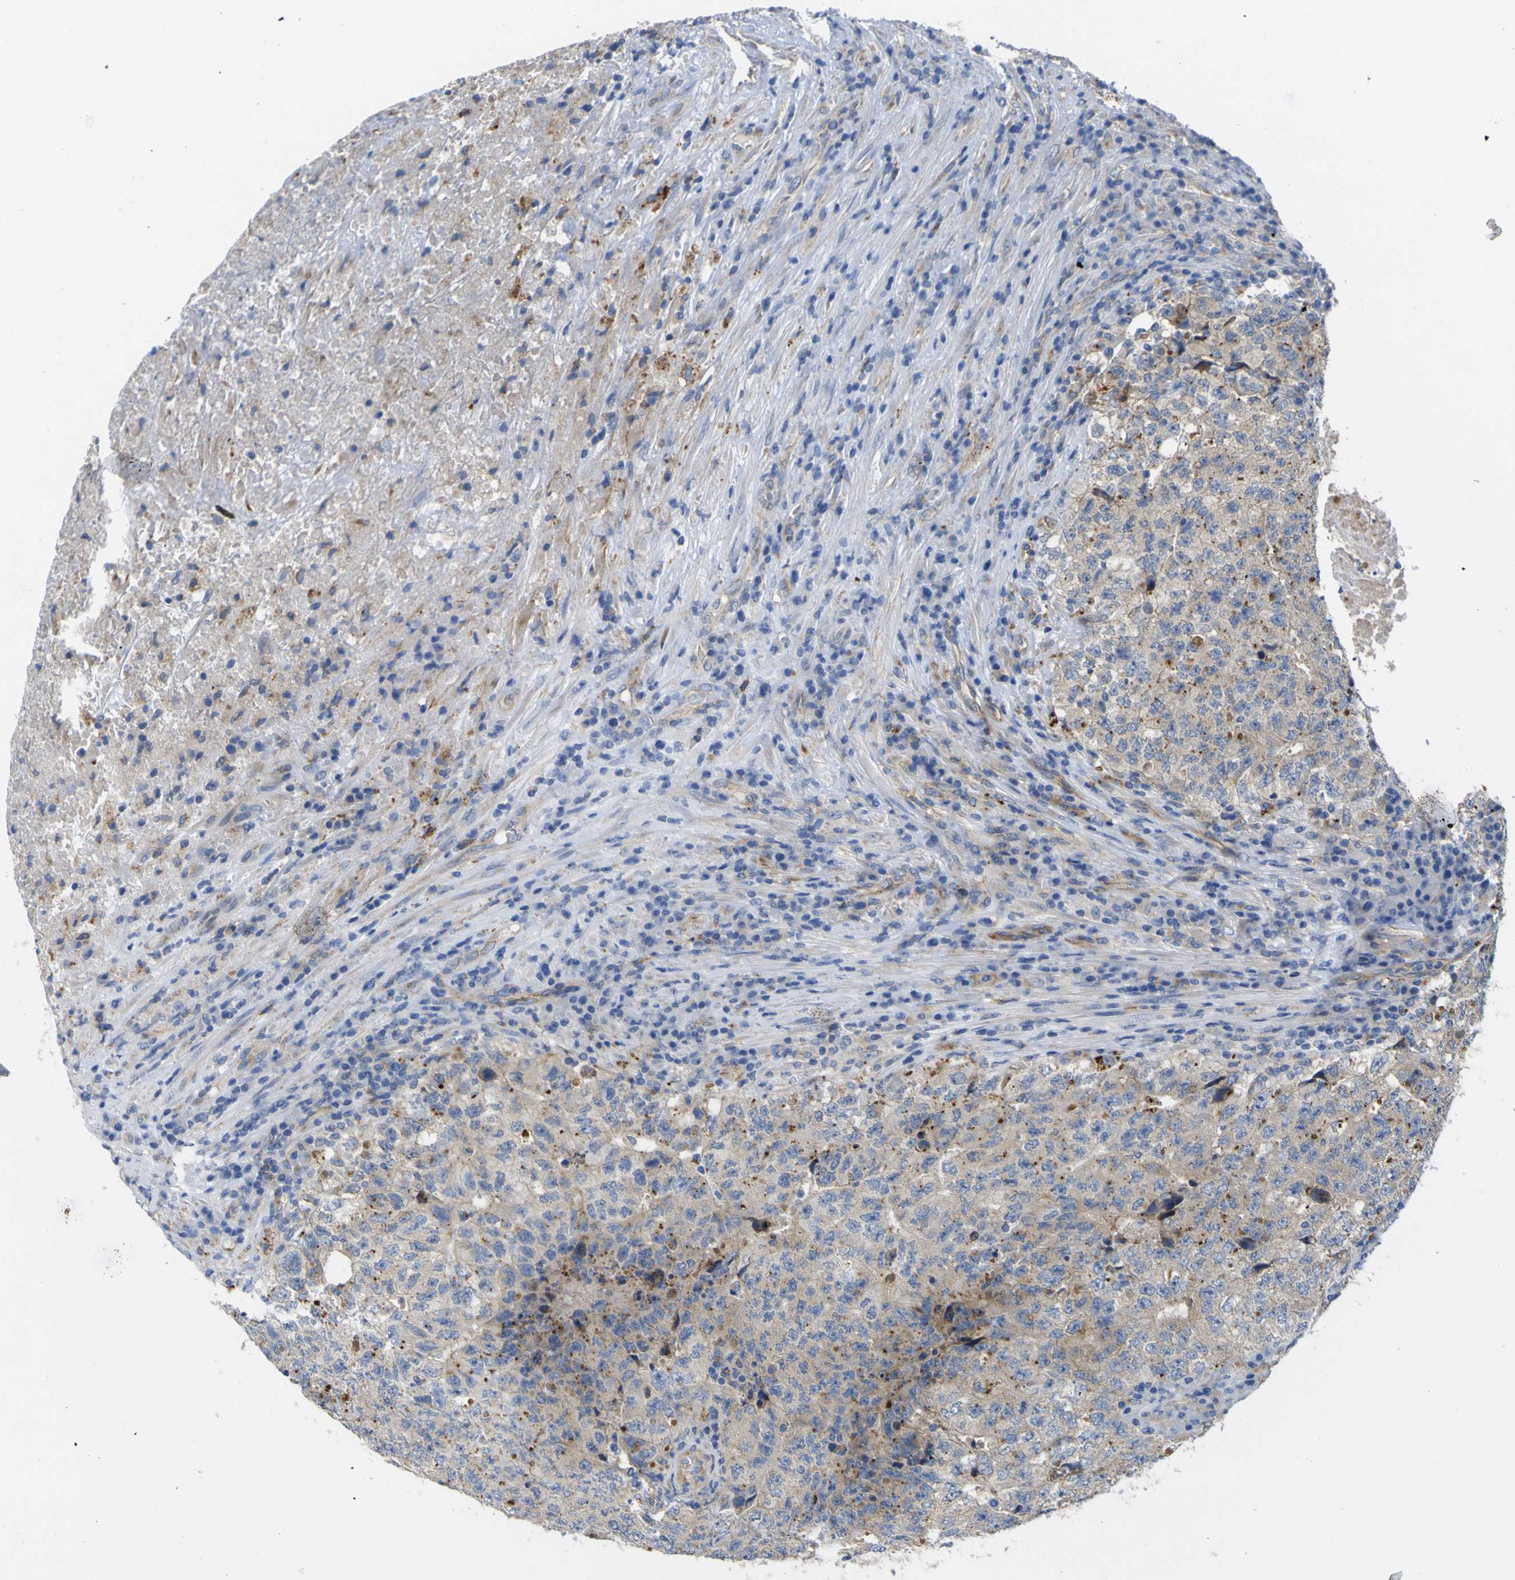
{"staining": {"intensity": "weak", "quantity": "25%-75%", "location": "cytoplasmic/membranous"}, "tissue": "testis cancer", "cell_type": "Tumor cells", "image_type": "cancer", "snomed": [{"axis": "morphology", "description": "Necrosis, NOS"}, {"axis": "morphology", "description": "Carcinoma, Embryonal, NOS"}, {"axis": "topography", "description": "Testis"}], "caption": "Immunohistochemistry (IHC) histopathology image of neoplastic tissue: testis embryonal carcinoma stained using immunohistochemistry reveals low levels of weak protein expression localized specifically in the cytoplasmic/membranous of tumor cells, appearing as a cytoplasmic/membranous brown color.", "gene": "SYPL1", "patient": {"sex": "male", "age": 19}}